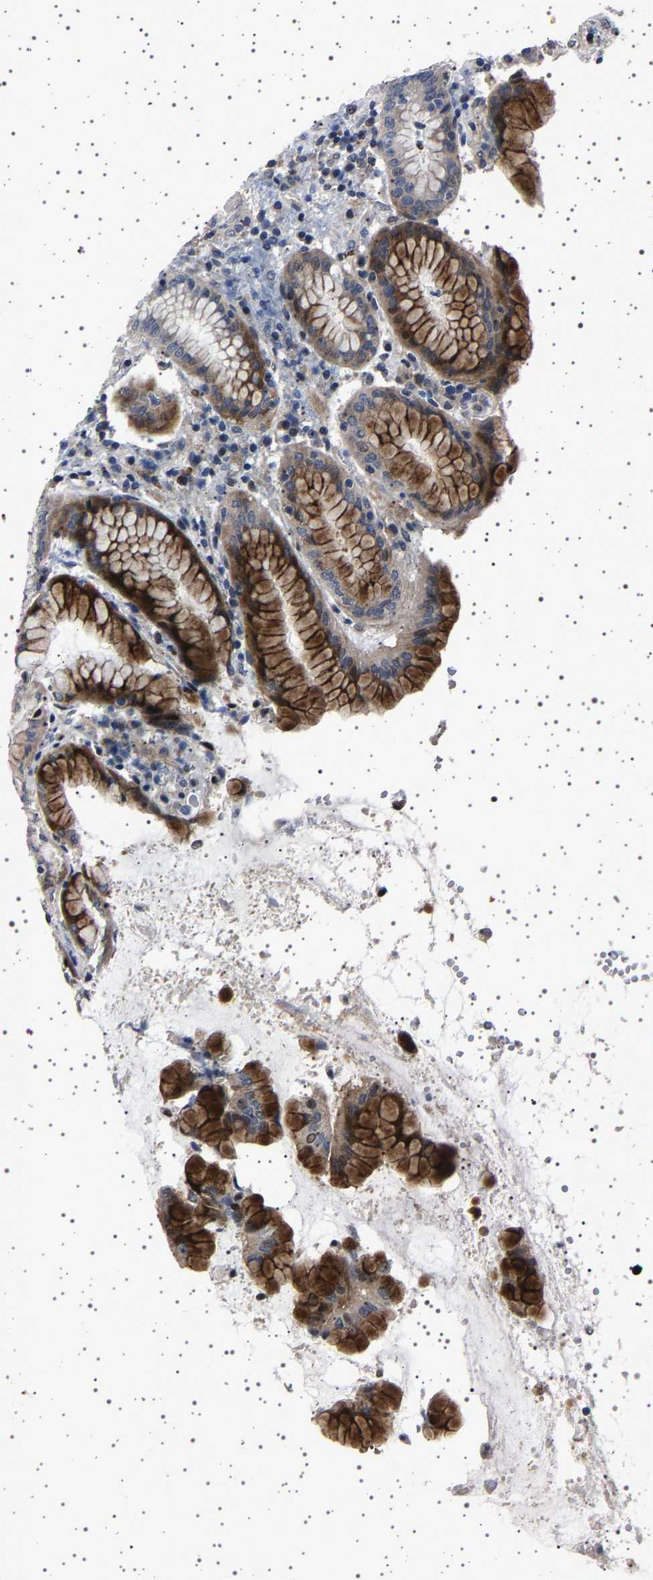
{"staining": {"intensity": "strong", "quantity": "<25%", "location": "cytoplasmic/membranous"}, "tissue": "stomach", "cell_type": "Glandular cells", "image_type": "normal", "snomed": [{"axis": "morphology", "description": "Normal tissue, NOS"}, {"axis": "topography", "description": "Stomach"}, {"axis": "topography", "description": "Stomach, lower"}], "caption": "Stomach stained for a protein demonstrates strong cytoplasmic/membranous positivity in glandular cells.", "gene": "PAK5", "patient": {"sex": "female", "age": 56}}